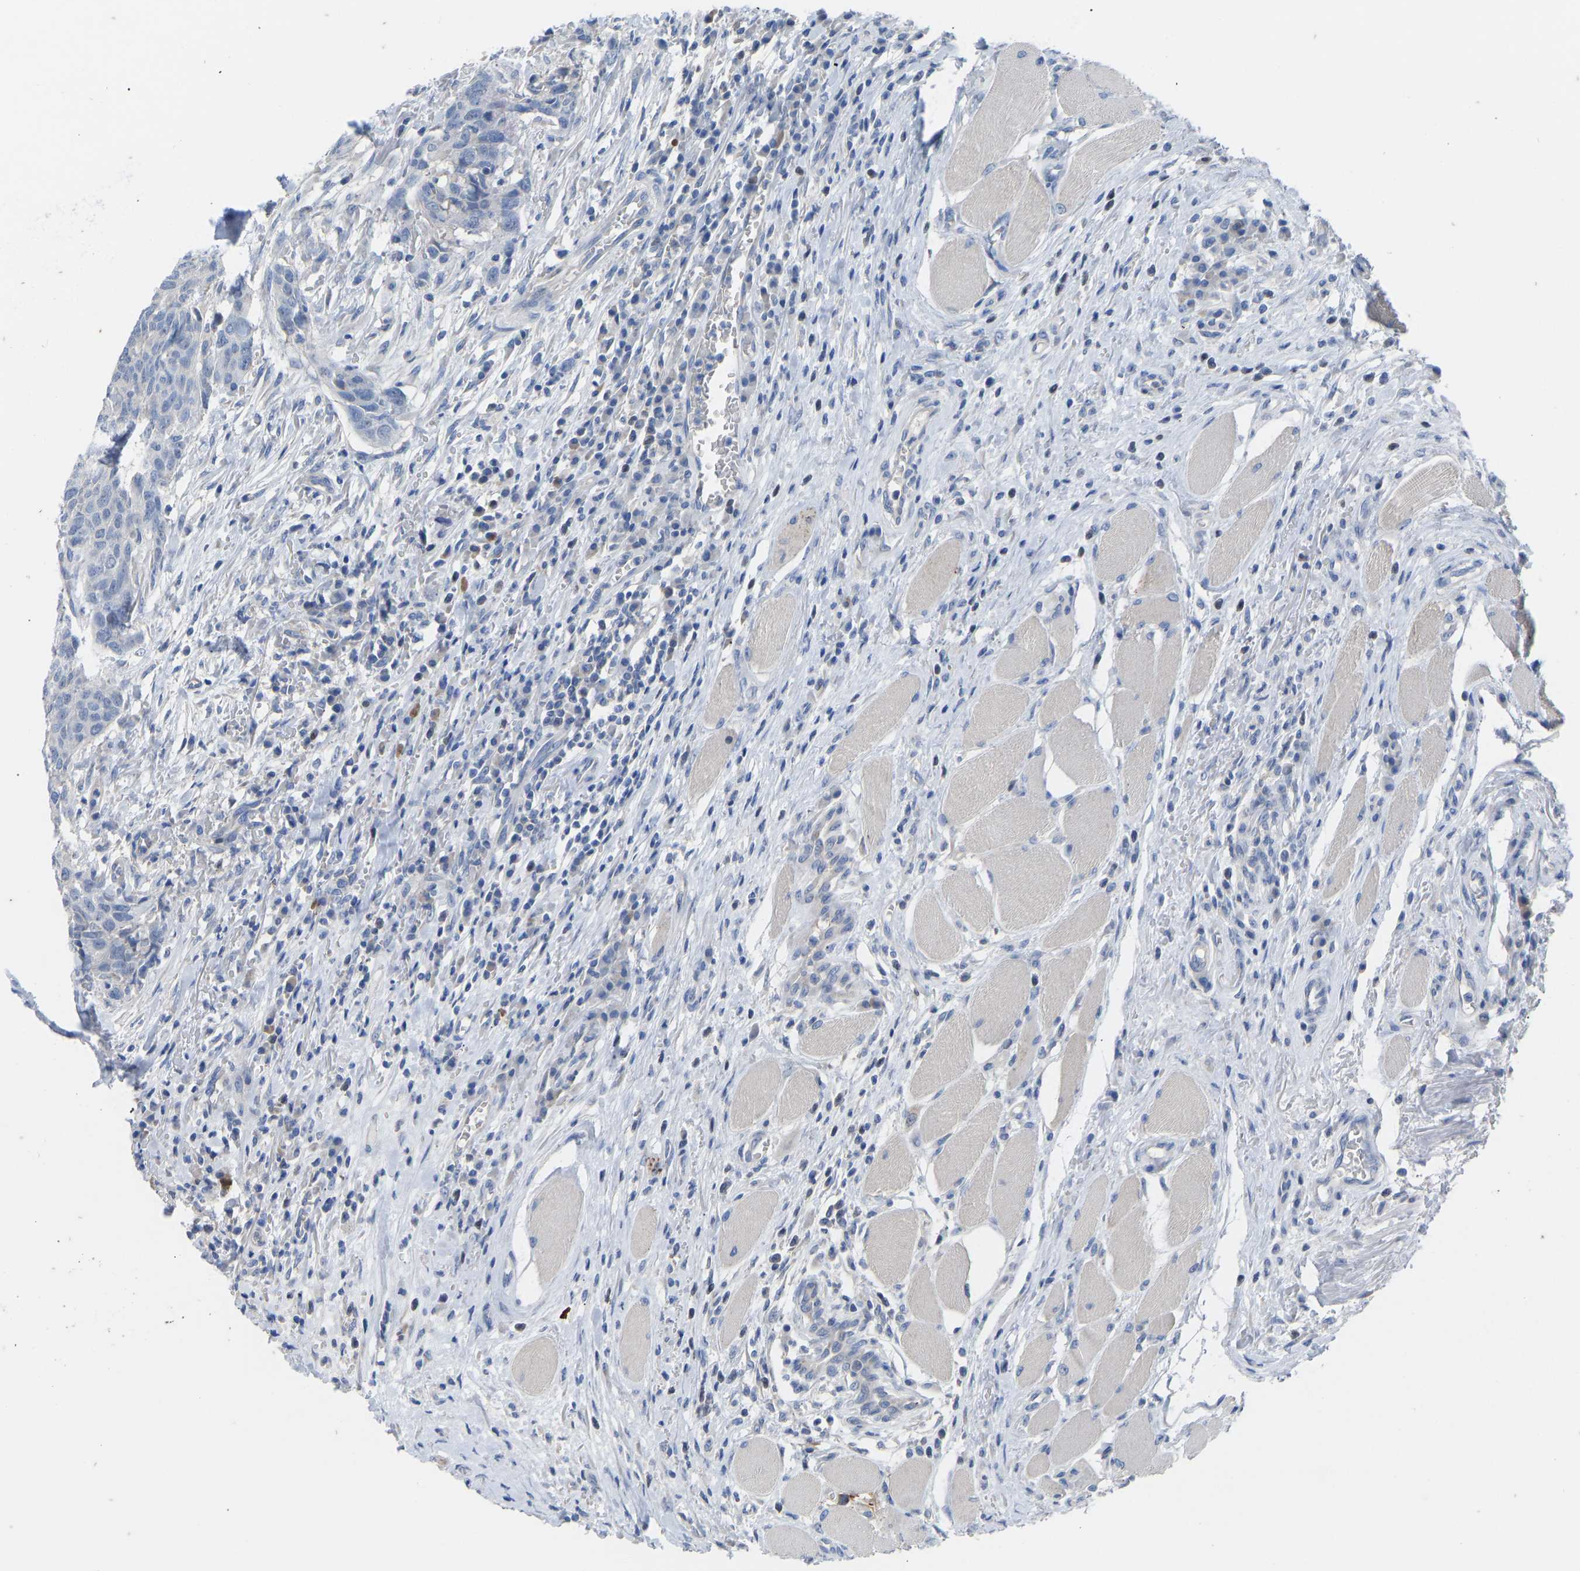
{"staining": {"intensity": "negative", "quantity": "none", "location": "none"}, "tissue": "head and neck cancer", "cell_type": "Tumor cells", "image_type": "cancer", "snomed": [{"axis": "morphology", "description": "Squamous cell carcinoma, NOS"}, {"axis": "topography", "description": "Head-Neck"}], "caption": "Protein analysis of head and neck squamous cell carcinoma reveals no significant positivity in tumor cells.", "gene": "OLIG2", "patient": {"sex": "male", "age": 66}}